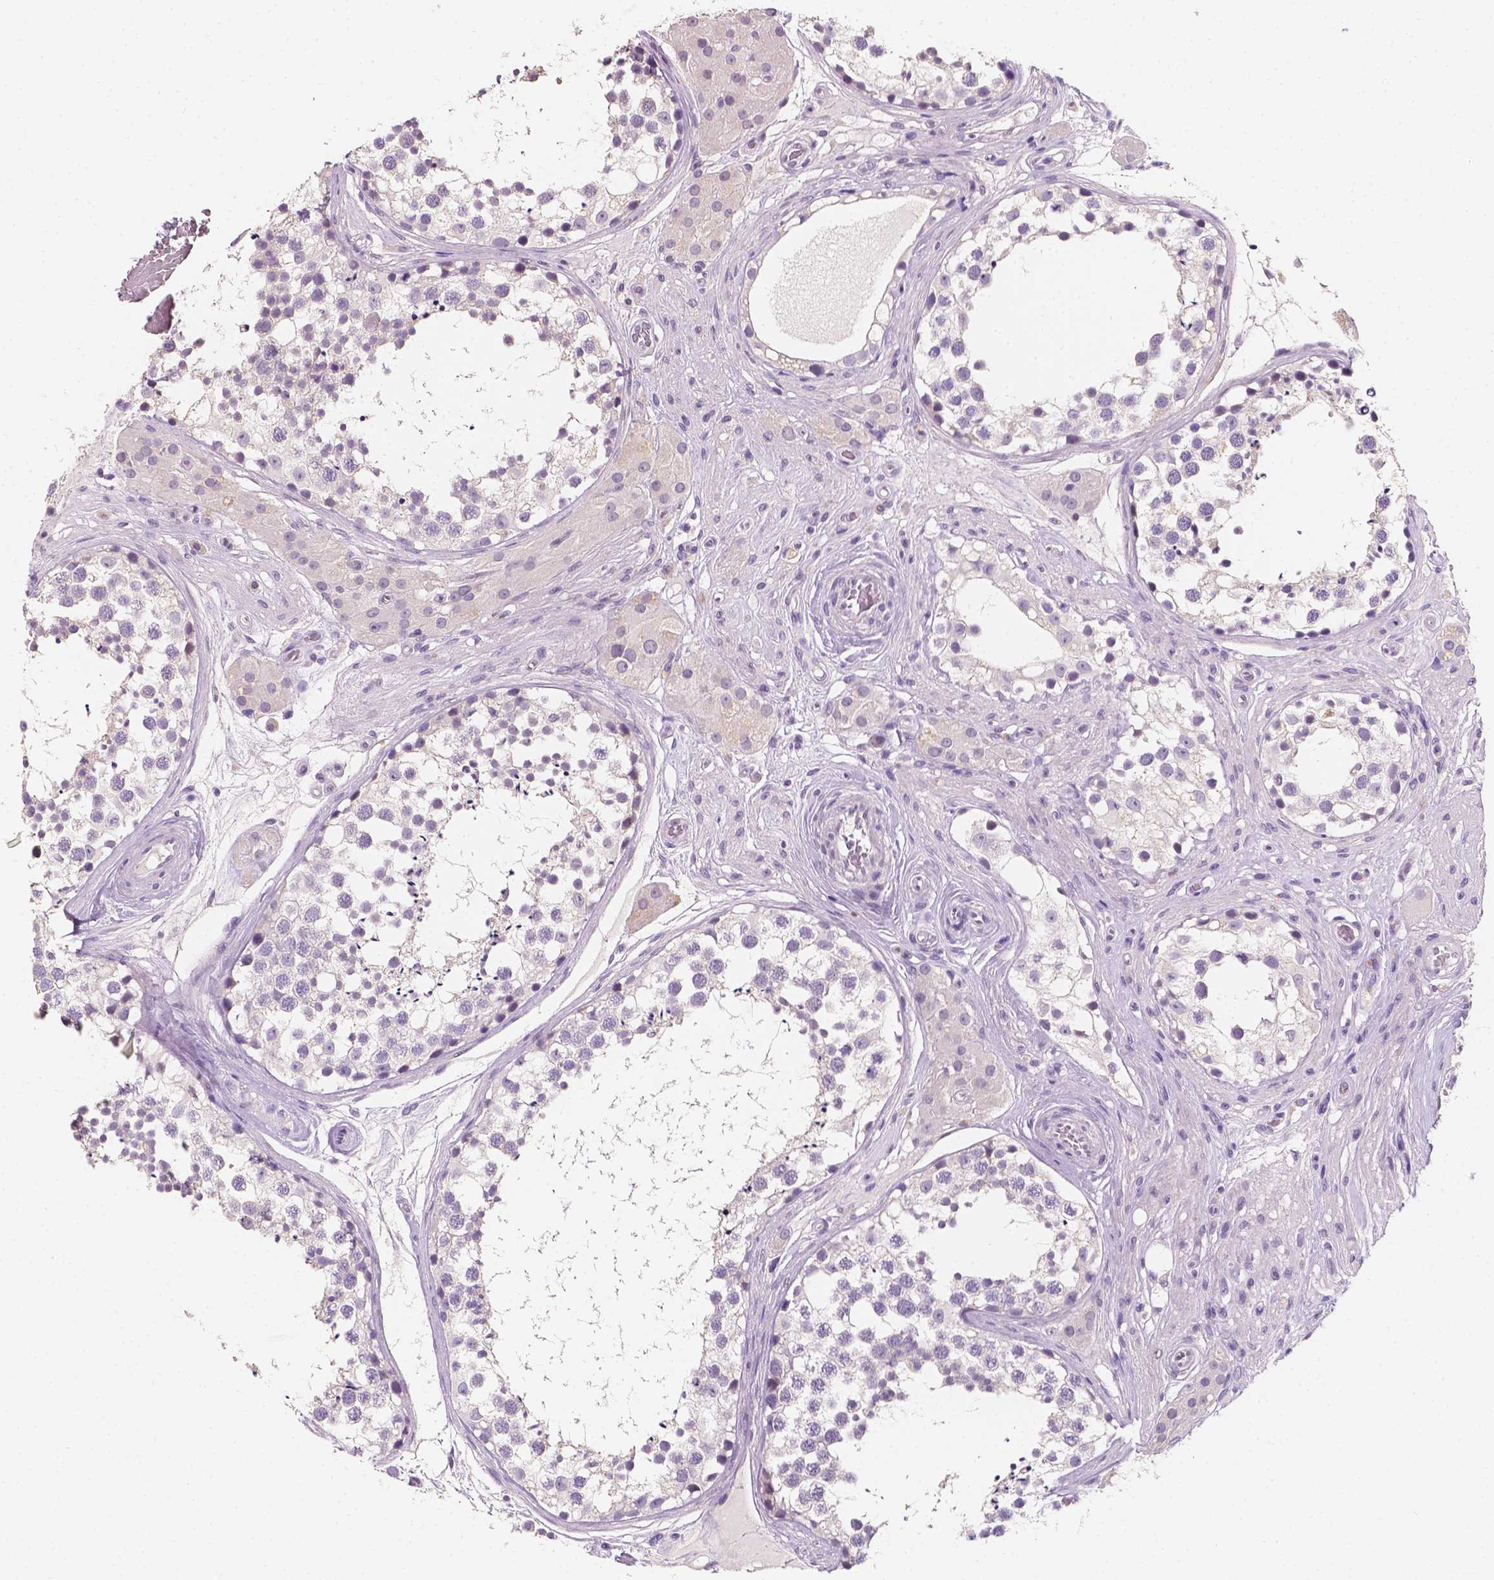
{"staining": {"intensity": "negative", "quantity": "none", "location": "none"}, "tissue": "testis", "cell_type": "Cells in seminiferous ducts", "image_type": "normal", "snomed": [{"axis": "morphology", "description": "Normal tissue, NOS"}, {"axis": "morphology", "description": "Seminoma, NOS"}, {"axis": "topography", "description": "Testis"}], "caption": "This is an IHC histopathology image of unremarkable human testis. There is no expression in cells in seminiferous ducts.", "gene": "TAL1", "patient": {"sex": "male", "age": 65}}